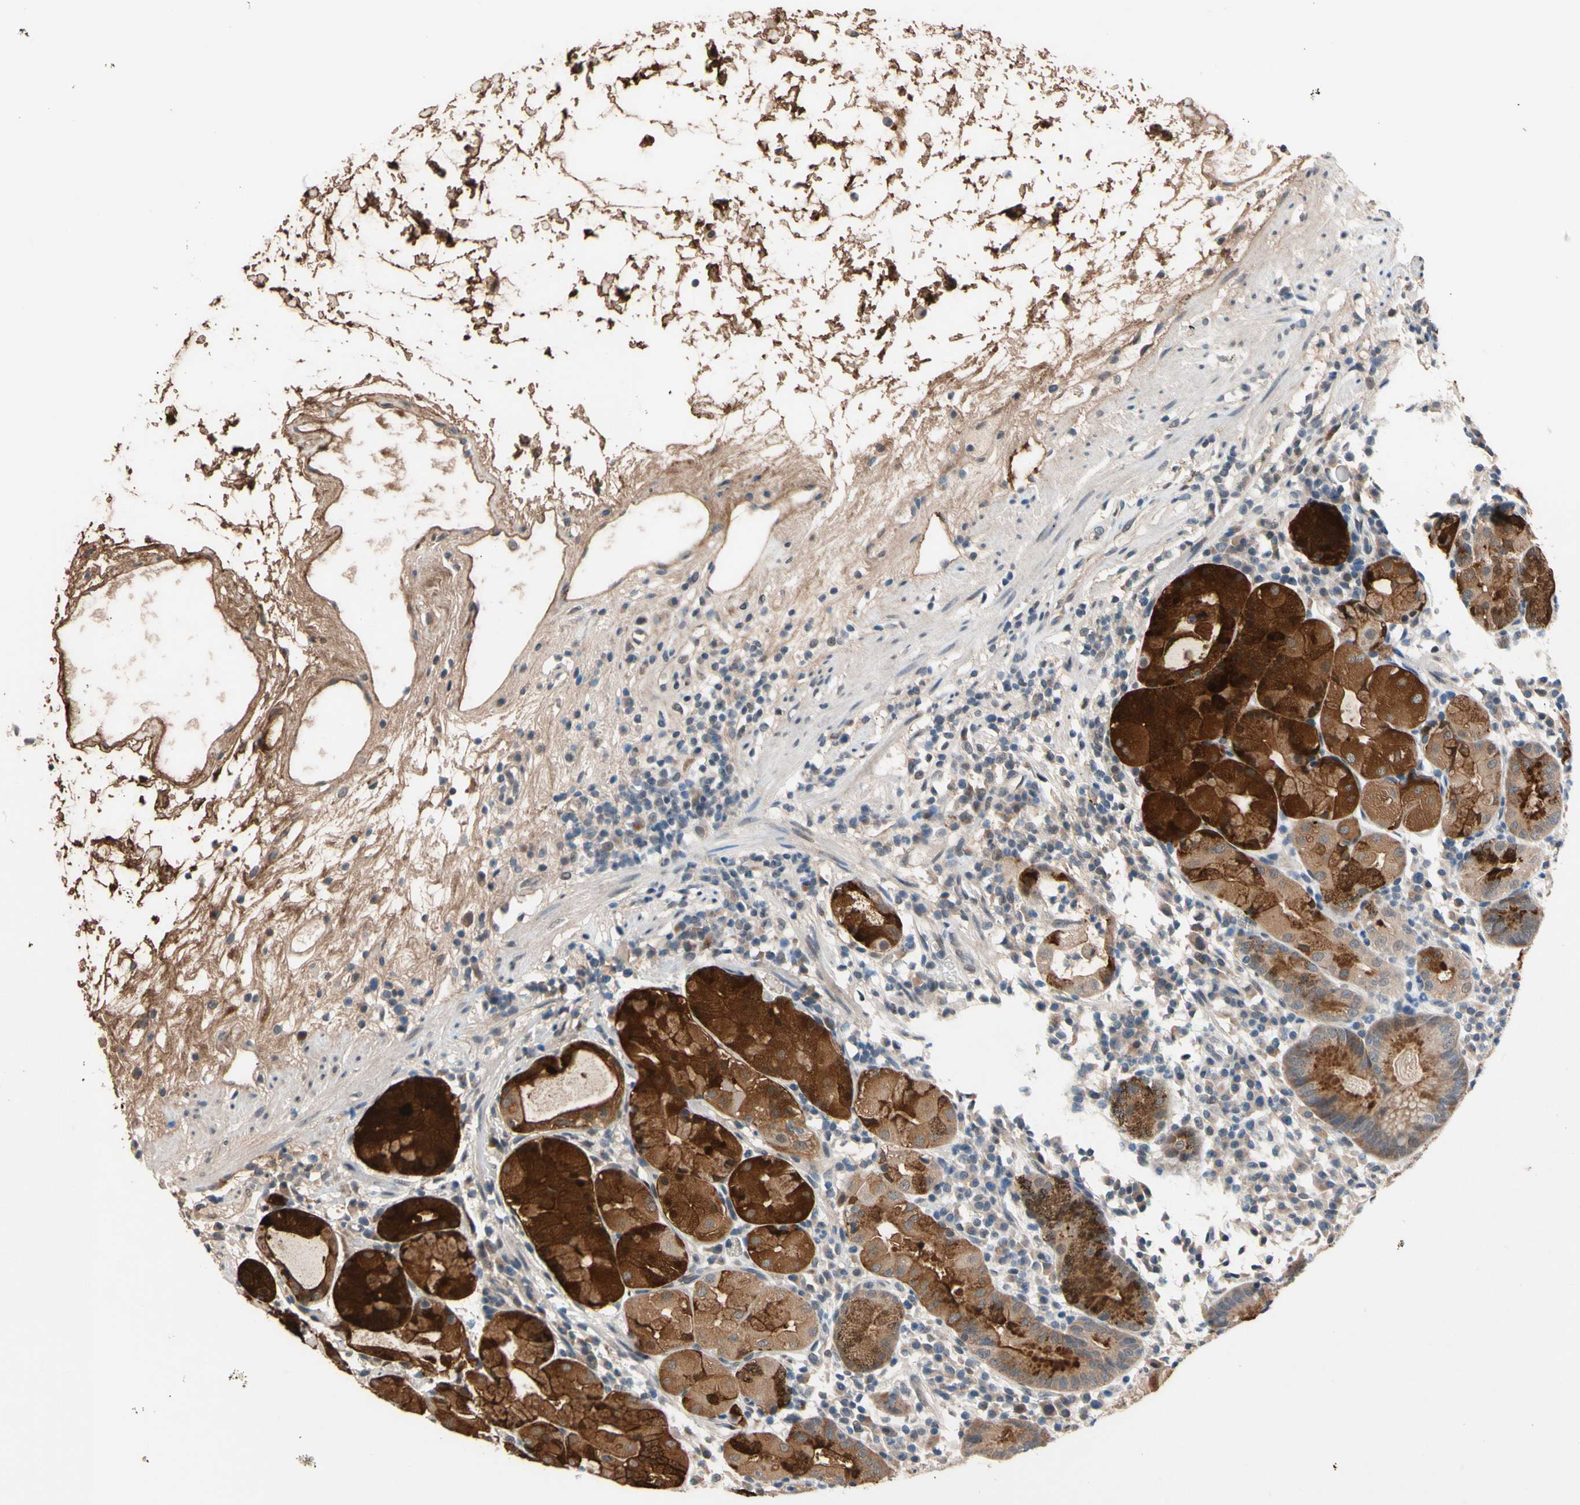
{"staining": {"intensity": "strong", "quantity": "25%-75%", "location": "cytoplasmic/membranous"}, "tissue": "stomach", "cell_type": "Glandular cells", "image_type": "normal", "snomed": [{"axis": "morphology", "description": "Normal tissue, NOS"}, {"axis": "topography", "description": "Stomach"}, {"axis": "topography", "description": "Stomach, lower"}], "caption": "Stomach stained with DAB (3,3'-diaminobenzidine) immunohistochemistry (IHC) displays high levels of strong cytoplasmic/membranous staining in about 25%-75% of glandular cells. The staining was performed using DAB (3,3'-diaminobenzidine) to visualize the protein expression in brown, while the nuclei were stained in blue with hematoxylin (Magnification: 20x).", "gene": "NGEF", "patient": {"sex": "female", "age": 75}}